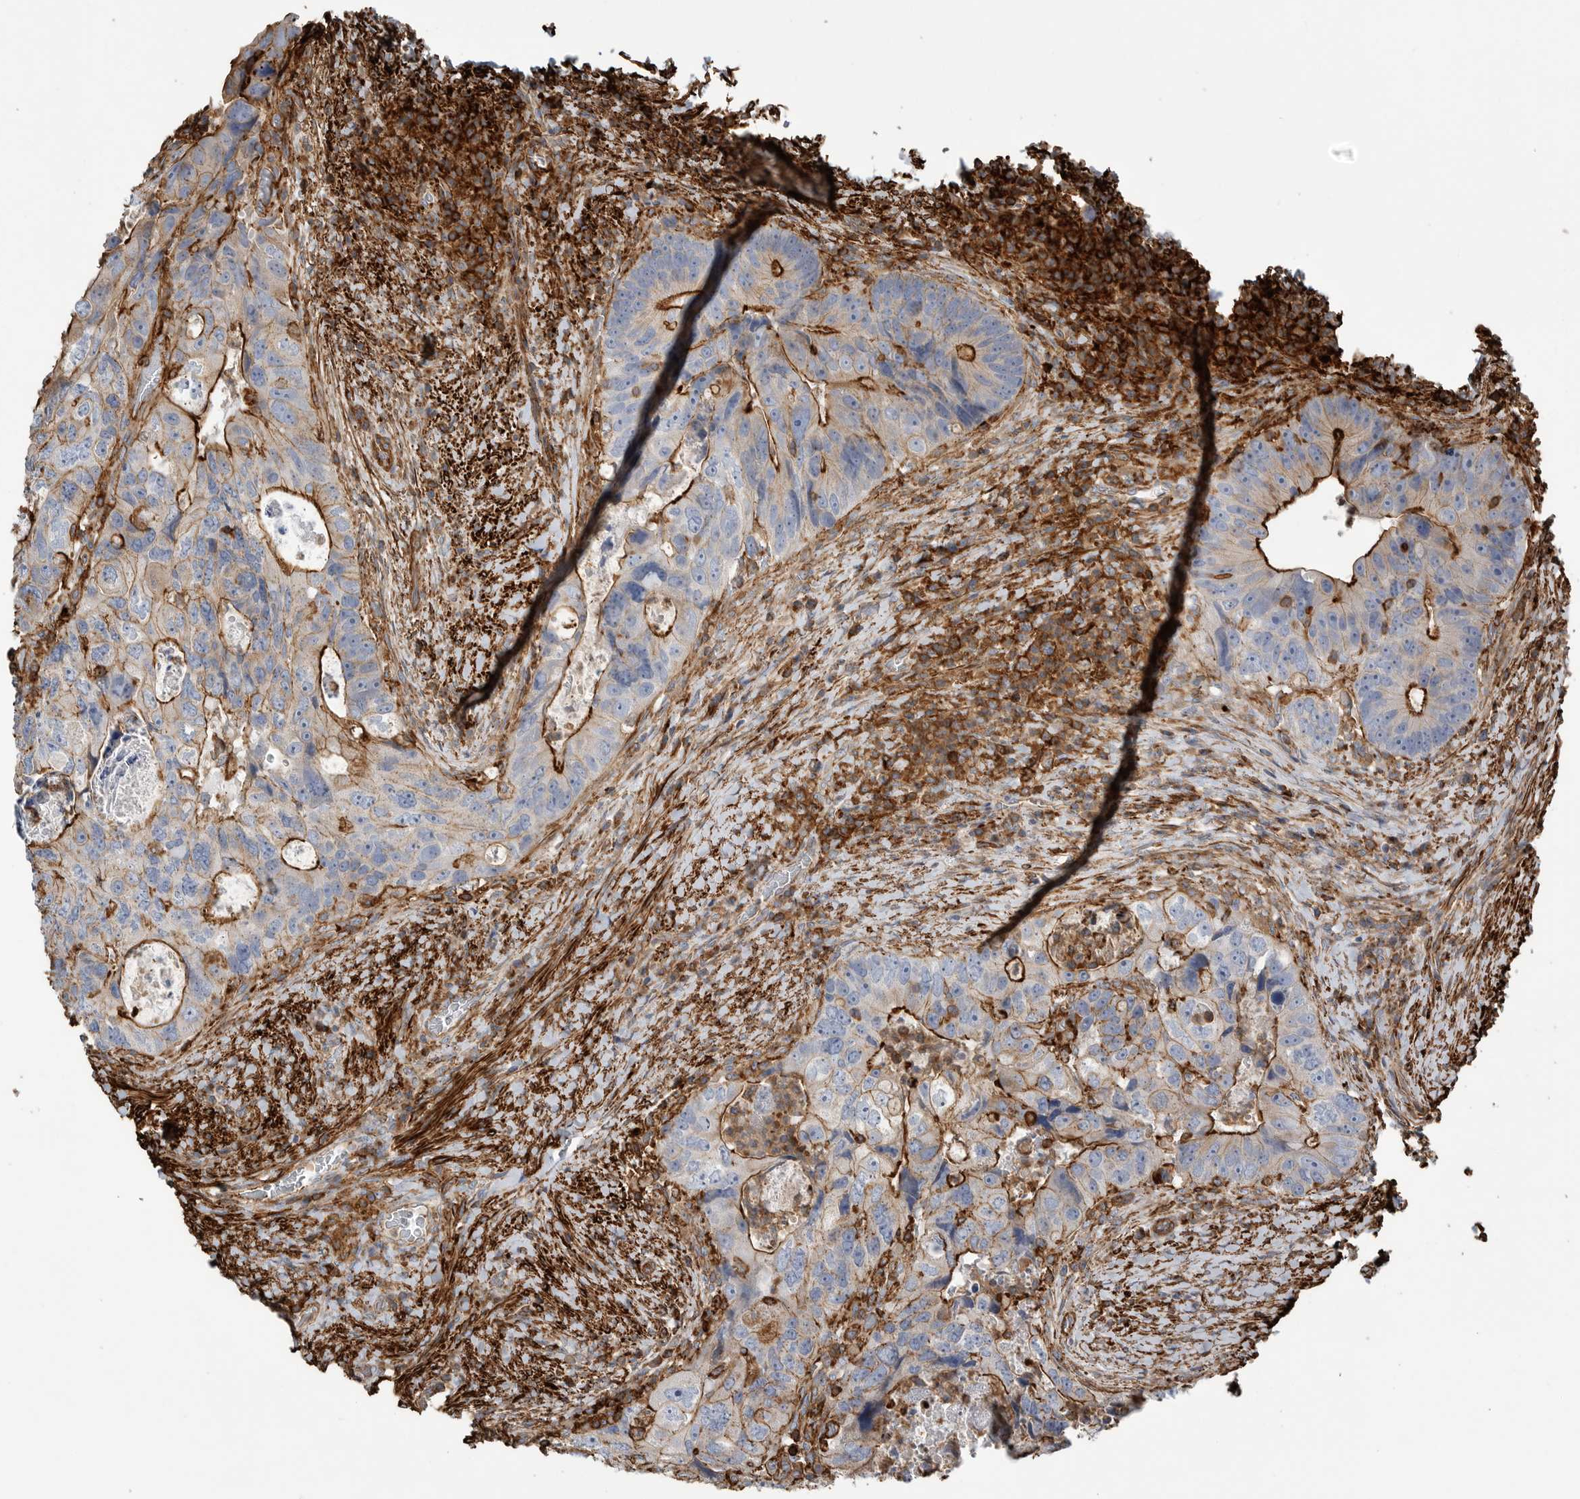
{"staining": {"intensity": "strong", "quantity": "25%-75%", "location": "cytoplasmic/membranous"}, "tissue": "colorectal cancer", "cell_type": "Tumor cells", "image_type": "cancer", "snomed": [{"axis": "morphology", "description": "Adenocarcinoma, NOS"}, {"axis": "topography", "description": "Rectum"}], "caption": "Colorectal cancer tissue reveals strong cytoplasmic/membranous staining in approximately 25%-75% of tumor cells (brown staining indicates protein expression, while blue staining denotes nuclei).", "gene": "GPER1", "patient": {"sex": "male", "age": 59}}